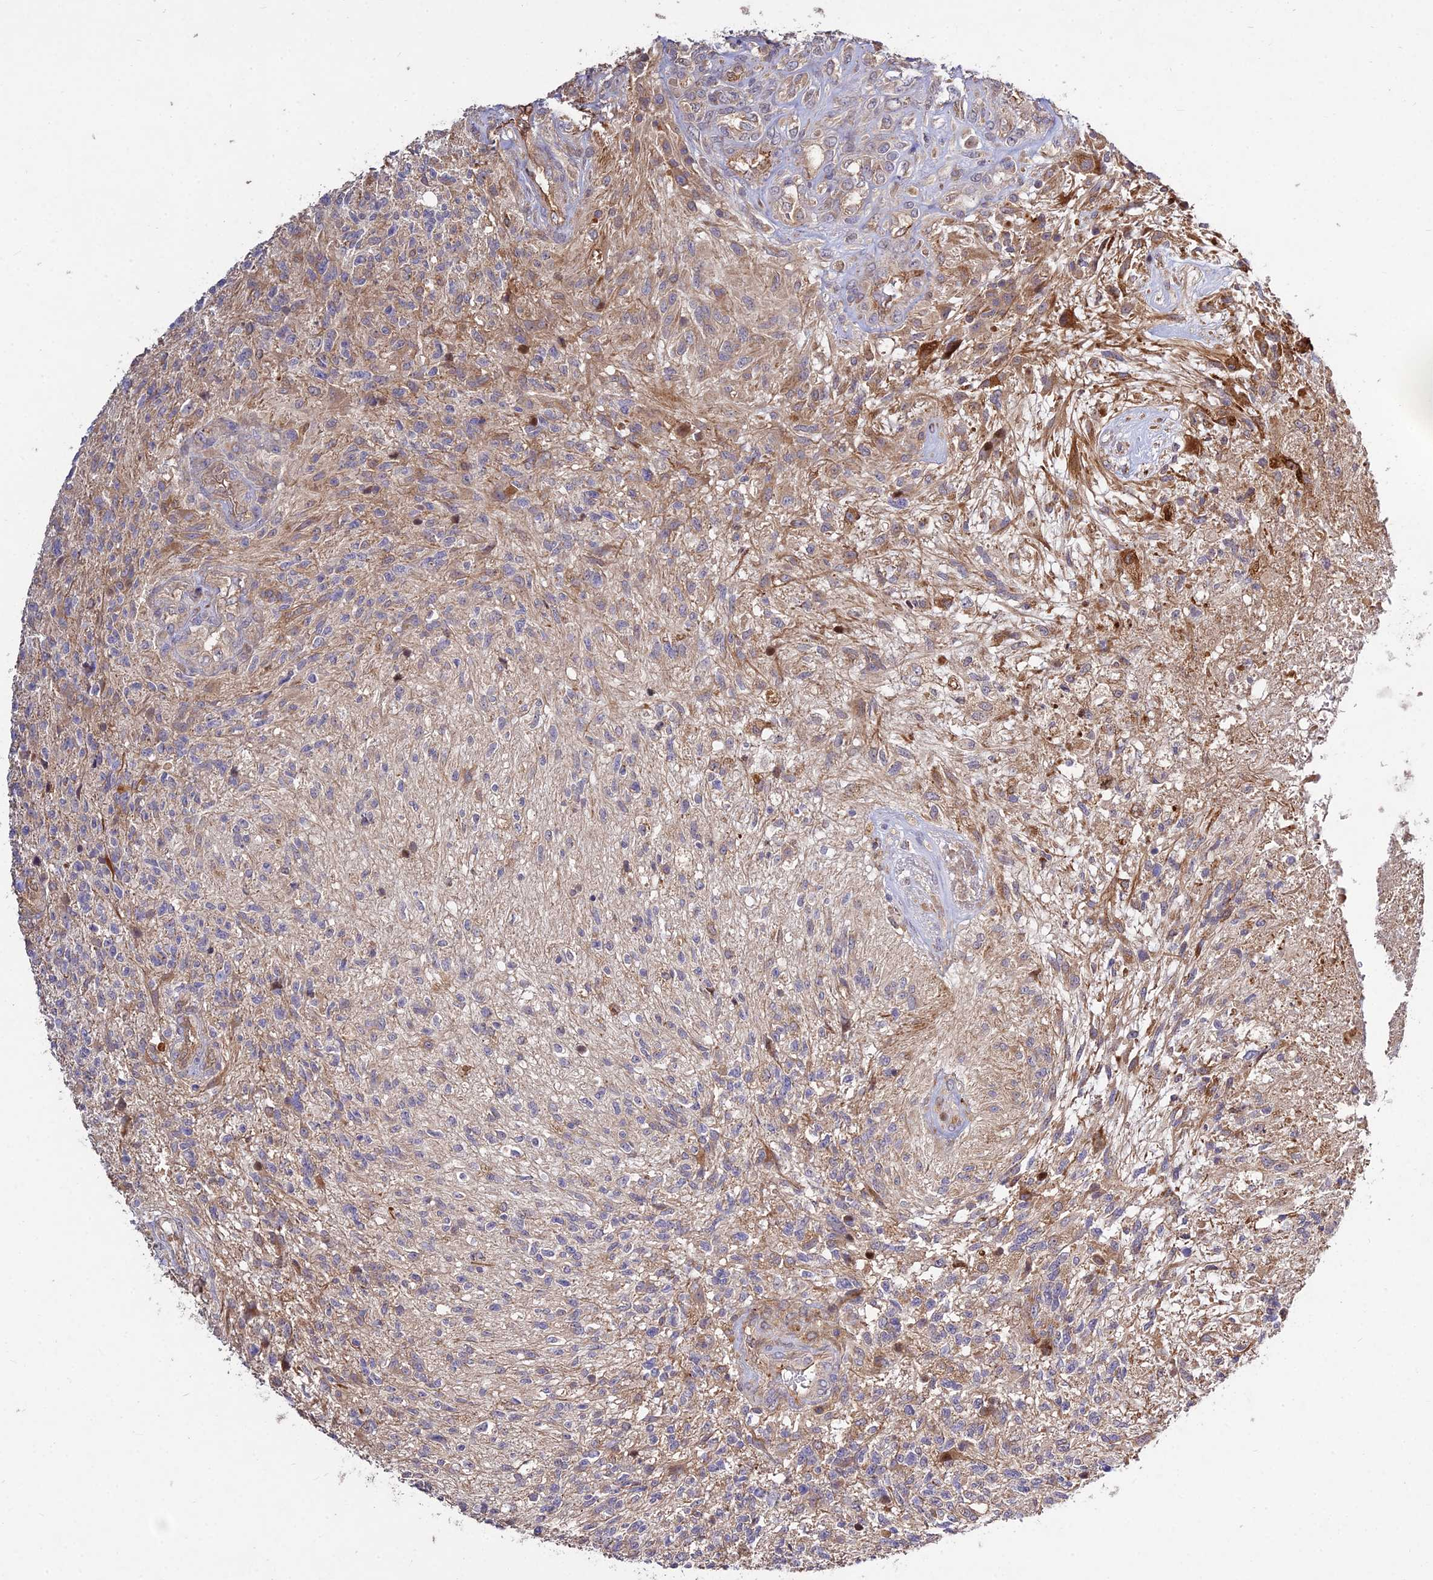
{"staining": {"intensity": "moderate", "quantity": "25%-75%", "location": "cytoplasmic/membranous"}, "tissue": "glioma", "cell_type": "Tumor cells", "image_type": "cancer", "snomed": [{"axis": "morphology", "description": "Glioma, malignant, High grade"}, {"axis": "topography", "description": "Brain"}], "caption": "Protein analysis of malignant glioma (high-grade) tissue demonstrates moderate cytoplasmic/membranous staining in about 25%-75% of tumor cells.", "gene": "GRTP1", "patient": {"sex": "male", "age": 56}}